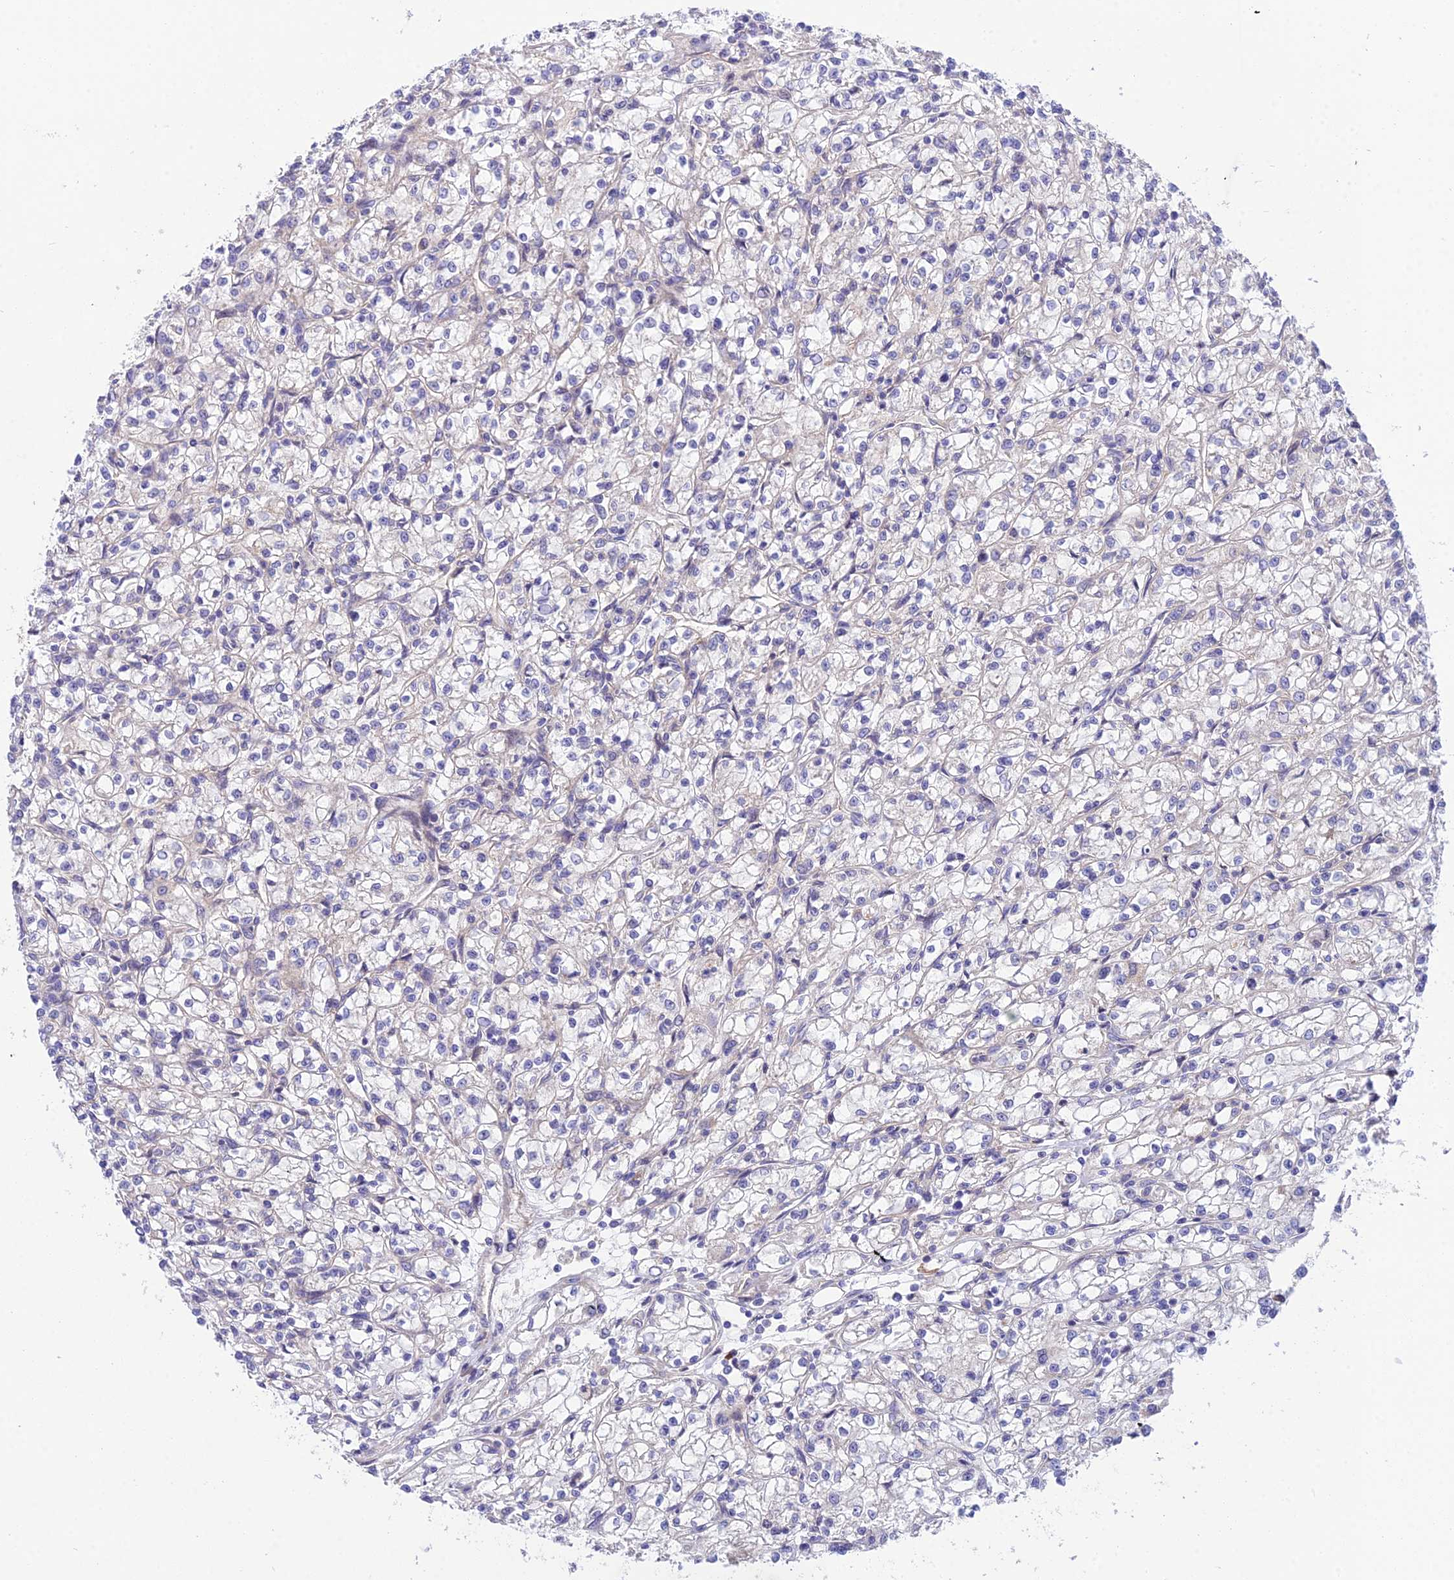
{"staining": {"intensity": "negative", "quantity": "none", "location": "none"}, "tissue": "renal cancer", "cell_type": "Tumor cells", "image_type": "cancer", "snomed": [{"axis": "morphology", "description": "Adenocarcinoma, NOS"}, {"axis": "topography", "description": "Kidney"}], "caption": "DAB immunohistochemical staining of renal cancer demonstrates no significant expression in tumor cells.", "gene": "TRIM43B", "patient": {"sex": "female", "age": 59}}